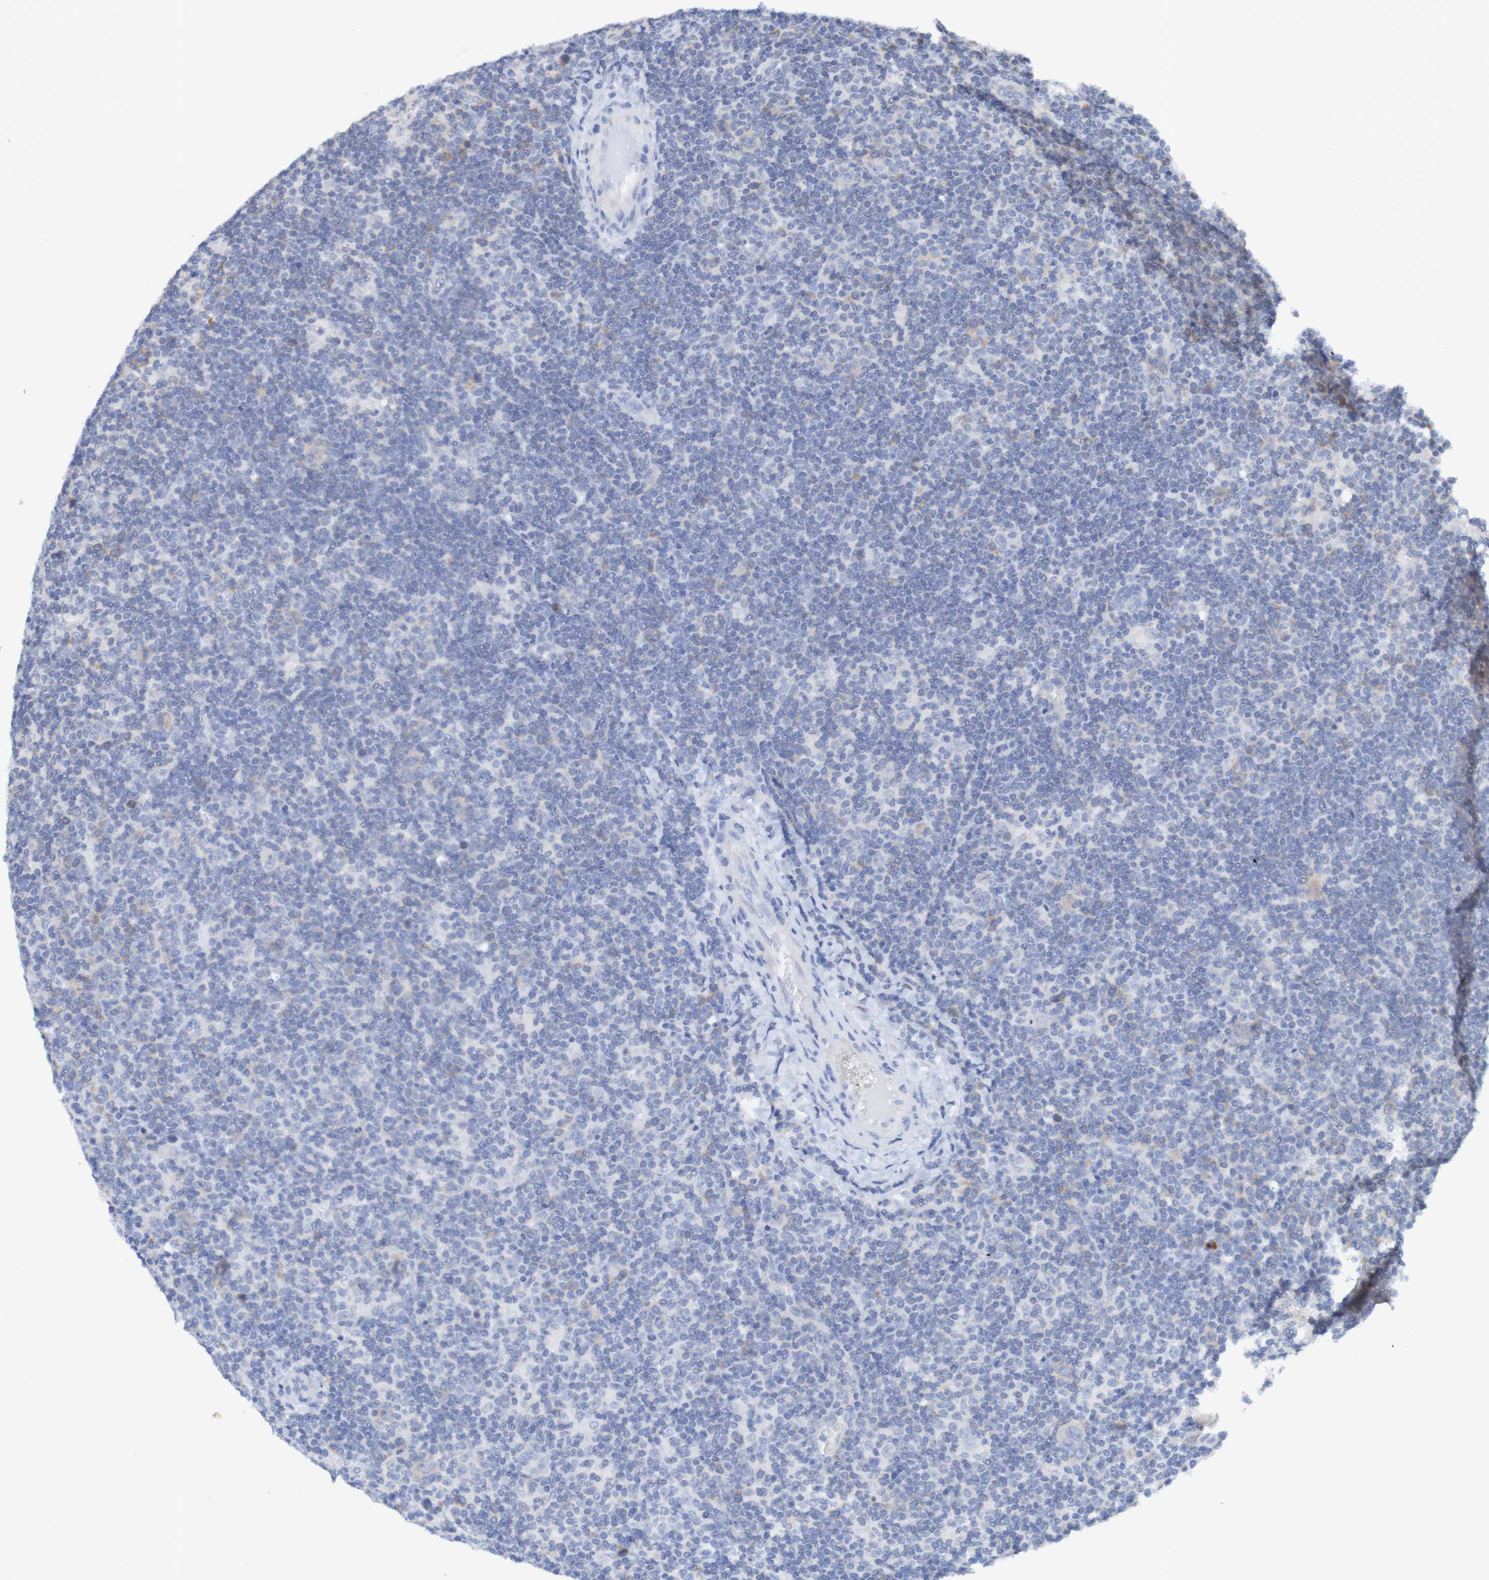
{"staining": {"intensity": "weak", "quantity": "25%-75%", "location": "cytoplasmic/membranous"}, "tissue": "lymphoma", "cell_type": "Tumor cells", "image_type": "cancer", "snomed": [{"axis": "morphology", "description": "Hodgkin's disease, NOS"}, {"axis": "topography", "description": "Lymph node"}], "caption": "Immunohistochemistry micrograph of neoplastic tissue: lymphoma stained using immunohistochemistry shows low levels of weak protein expression localized specifically in the cytoplasmic/membranous of tumor cells, appearing as a cytoplasmic/membranous brown color.", "gene": "ACVR1C", "patient": {"sex": "female", "age": 57}}